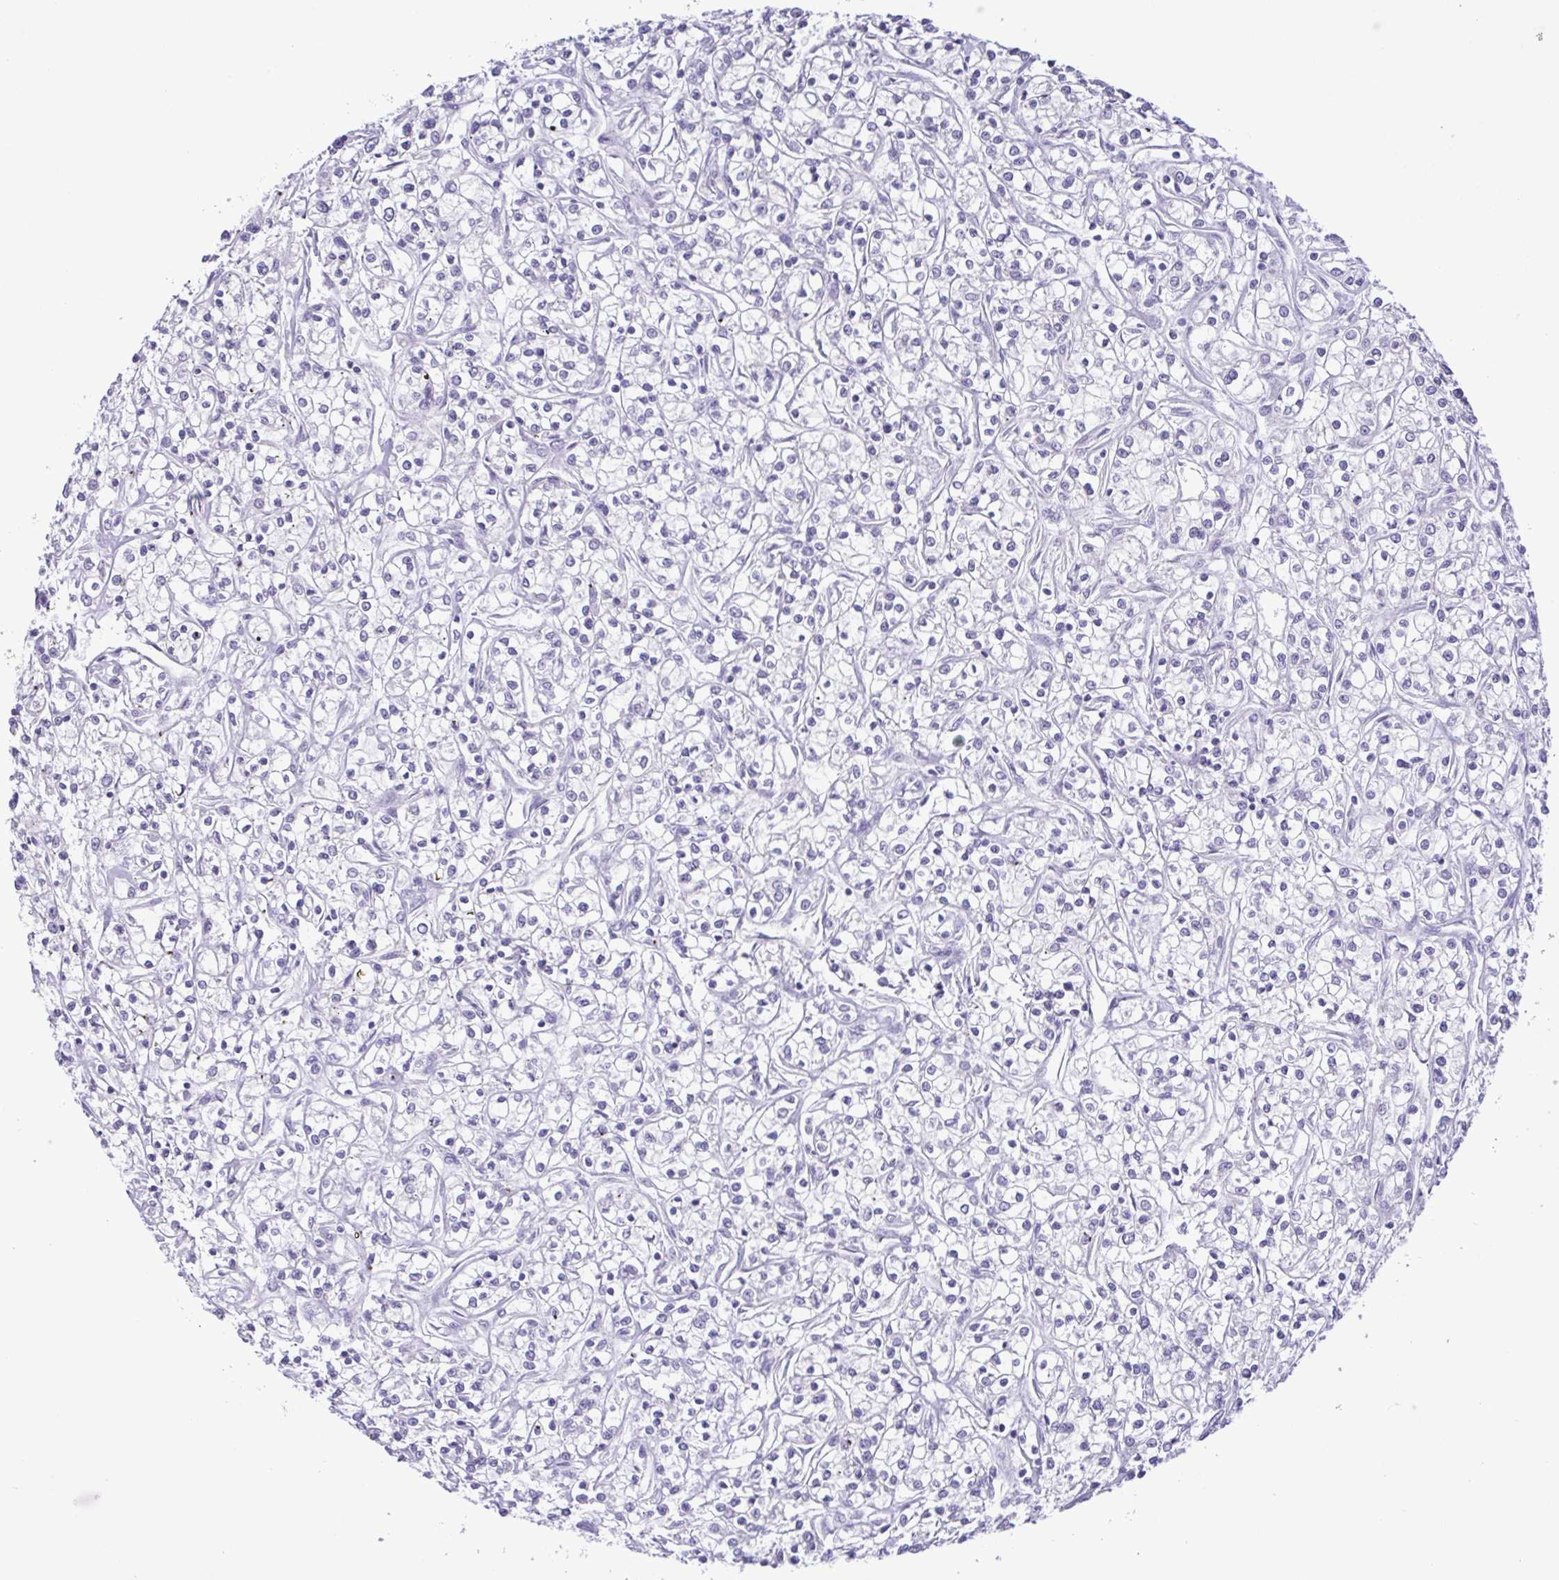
{"staining": {"intensity": "negative", "quantity": "none", "location": "none"}, "tissue": "renal cancer", "cell_type": "Tumor cells", "image_type": "cancer", "snomed": [{"axis": "morphology", "description": "Adenocarcinoma, NOS"}, {"axis": "topography", "description": "Kidney"}], "caption": "Tumor cells show no significant protein staining in renal cancer (adenocarcinoma).", "gene": "IL1RN", "patient": {"sex": "female", "age": 59}}